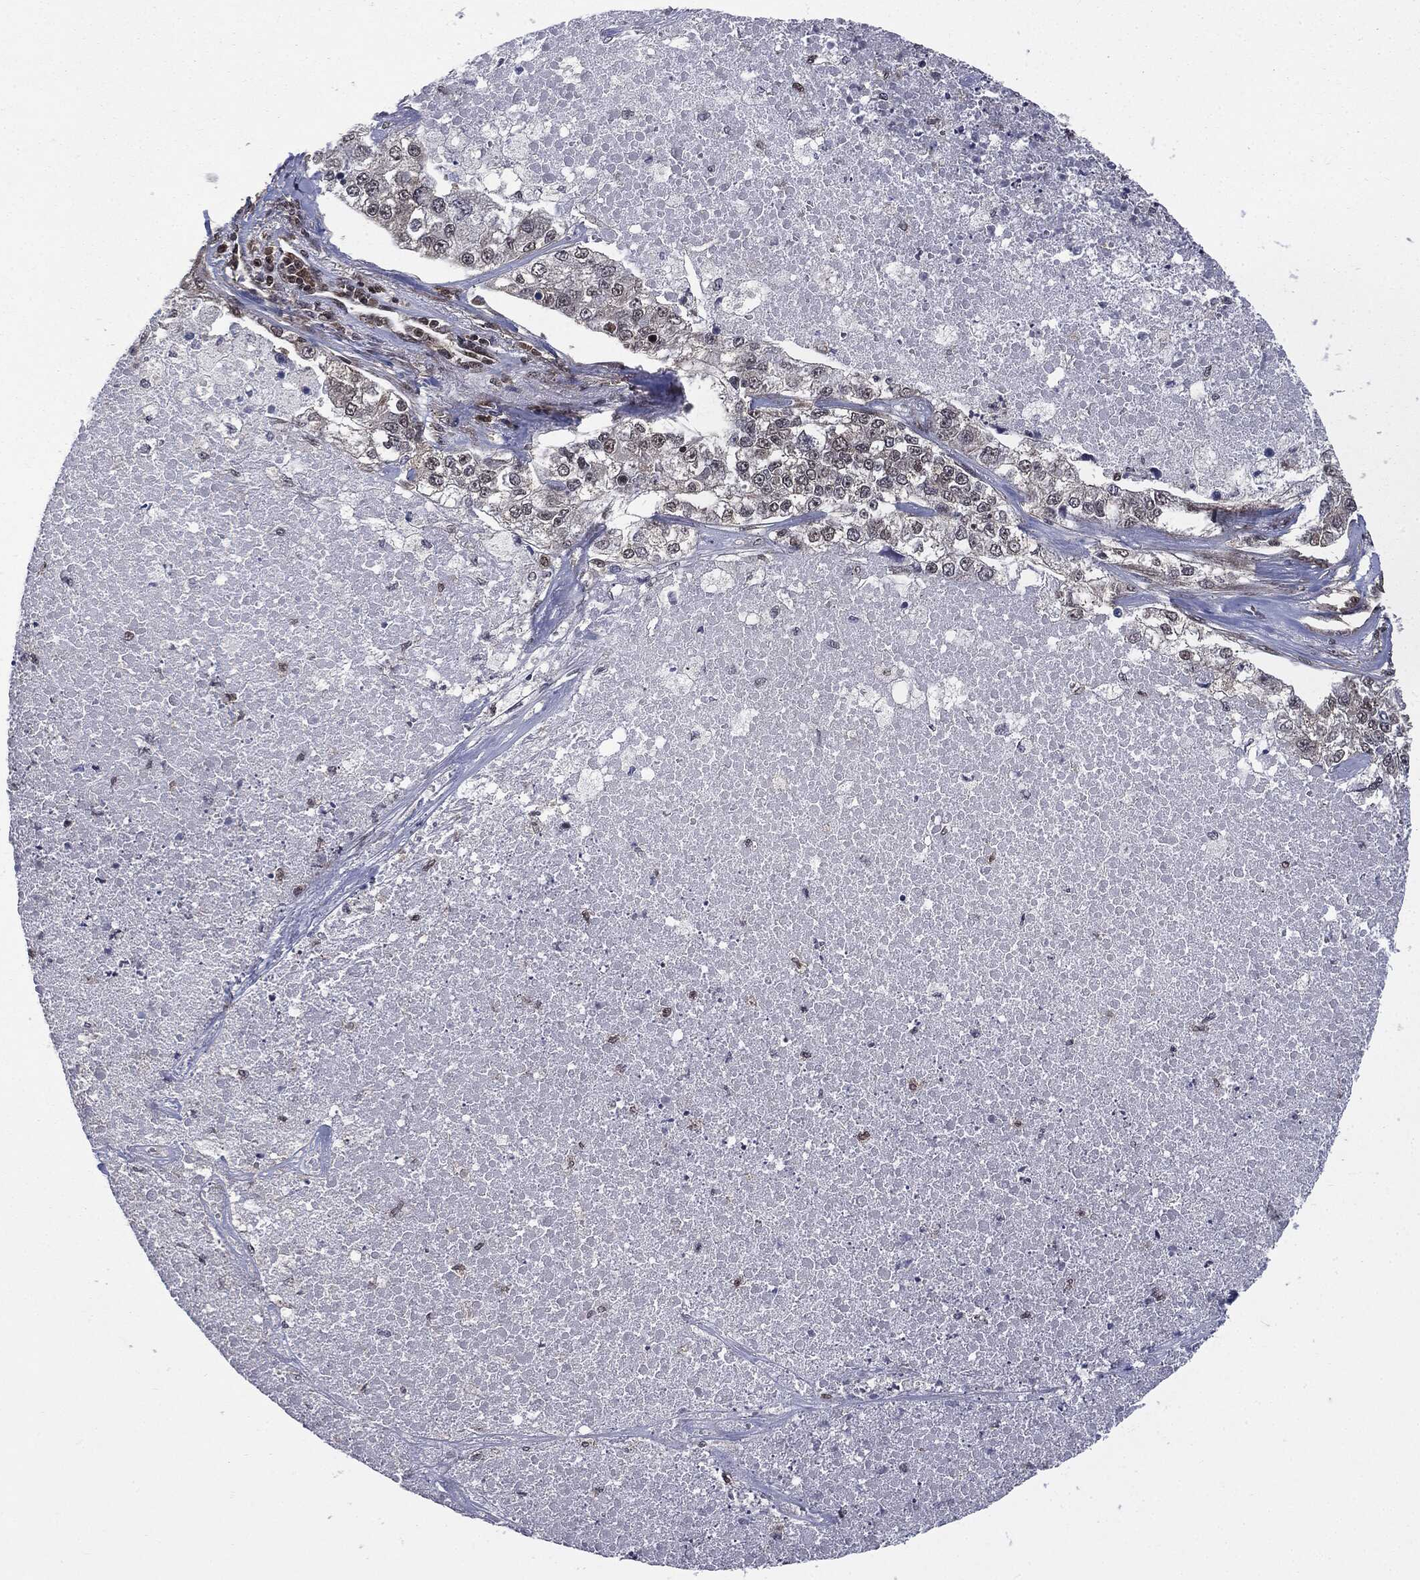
{"staining": {"intensity": "negative", "quantity": "none", "location": "none"}, "tissue": "lung cancer", "cell_type": "Tumor cells", "image_type": "cancer", "snomed": [{"axis": "morphology", "description": "Adenocarcinoma, NOS"}, {"axis": "topography", "description": "Lung"}], "caption": "A histopathology image of human lung adenocarcinoma is negative for staining in tumor cells.", "gene": "PTPA", "patient": {"sex": "male", "age": 49}}